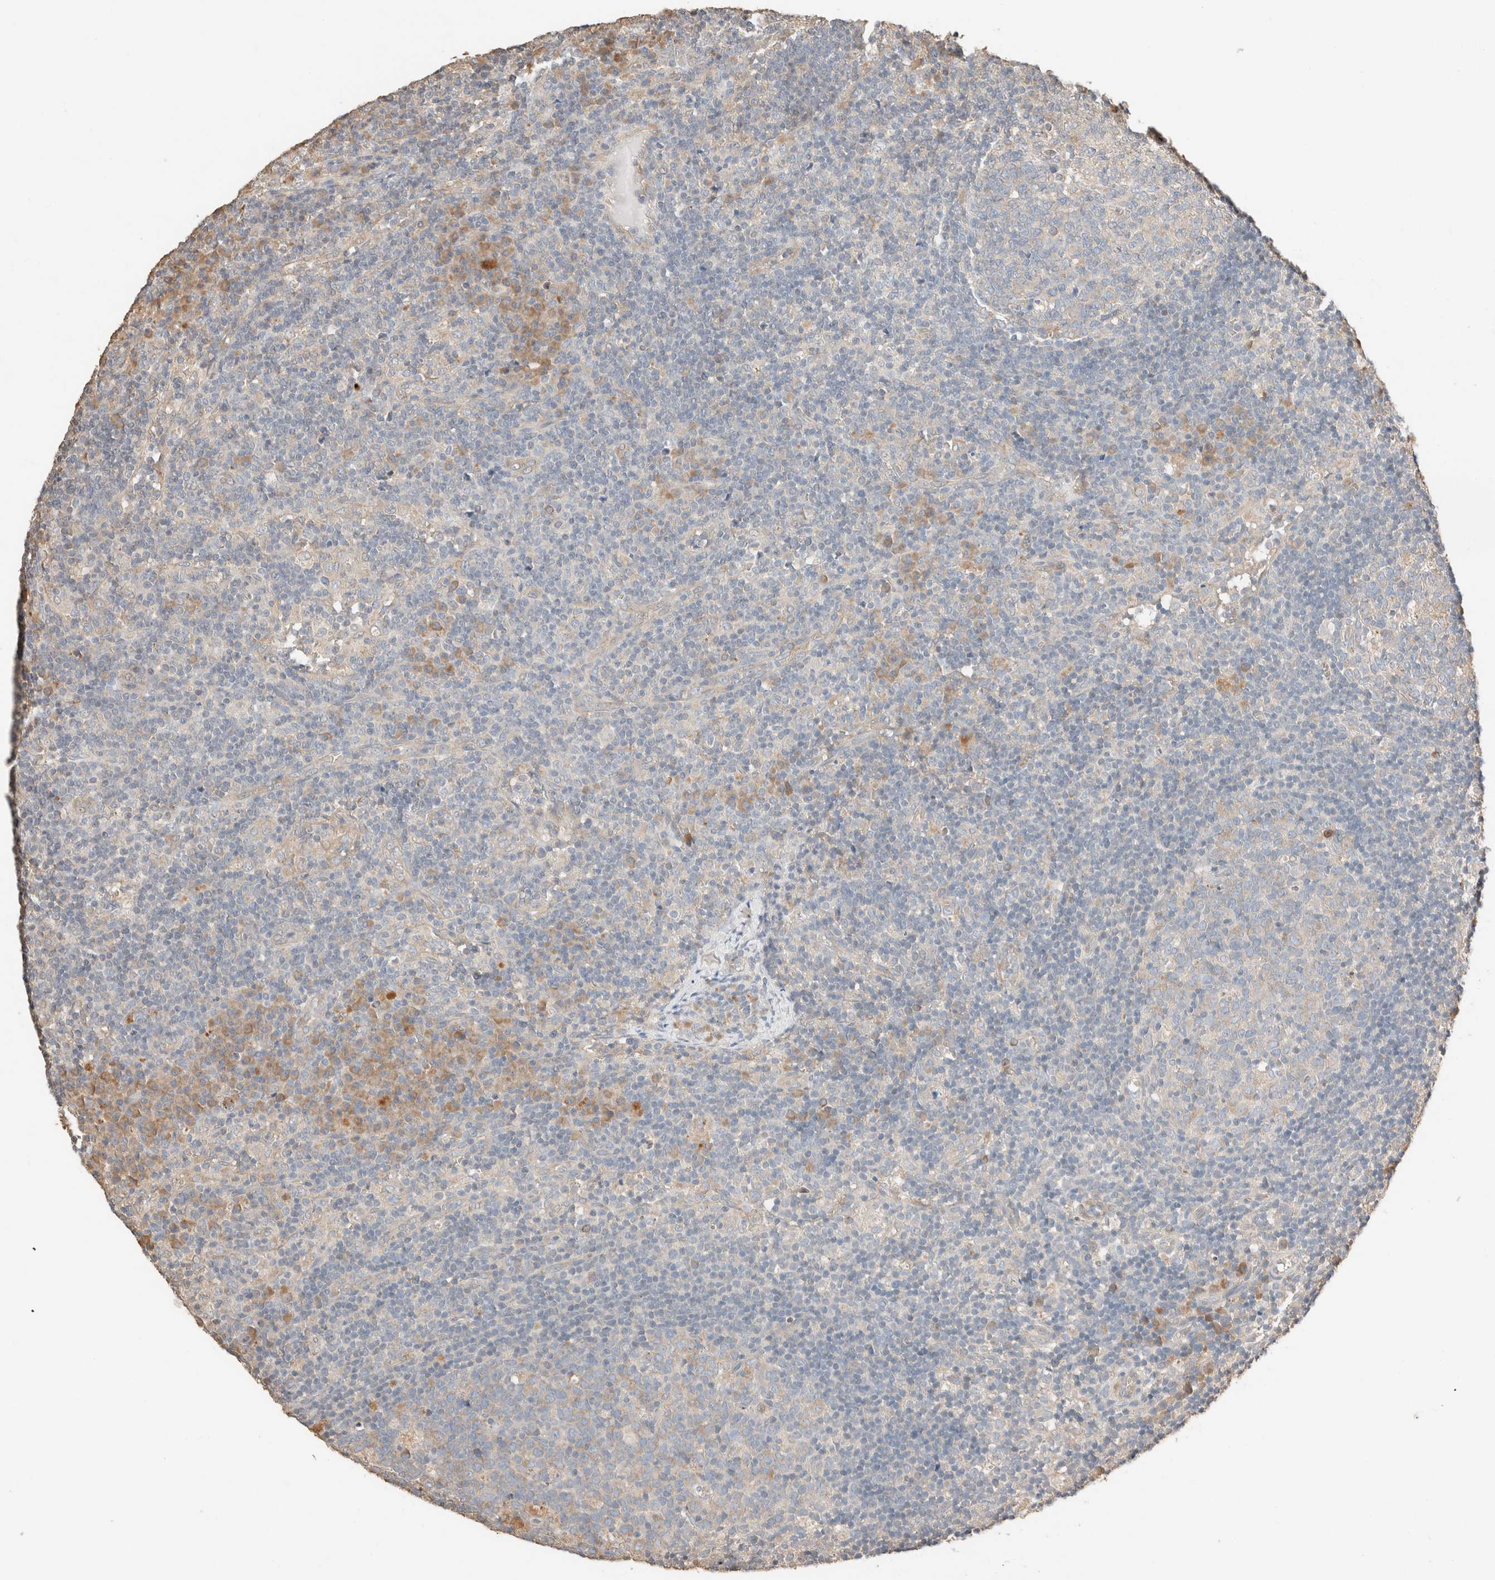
{"staining": {"intensity": "weak", "quantity": "25%-75%", "location": "cytoplasmic/membranous"}, "tissue": "lymph node", "cell_type": "Germinal center cells", "image_type": "normal", "snomed": [{"axis": "morphology", "description": "Normal tissue, NOS"}, {"axis": "morphology", "description": "Inflammation, NOS"}, {"axis": "topography", "description": "Lymph node"}], "caption": "High-power microscopy captured an immunohistochemistry histopathology image of normal lymph node, revealing weak cytoplasmic/membranous expression in approximately 25%-75% of germinal center cells. (IHC, brightfield microscopy, high magnification).", "gene": "TUBD1", "patient": {"sex": "male", "age": 55}}